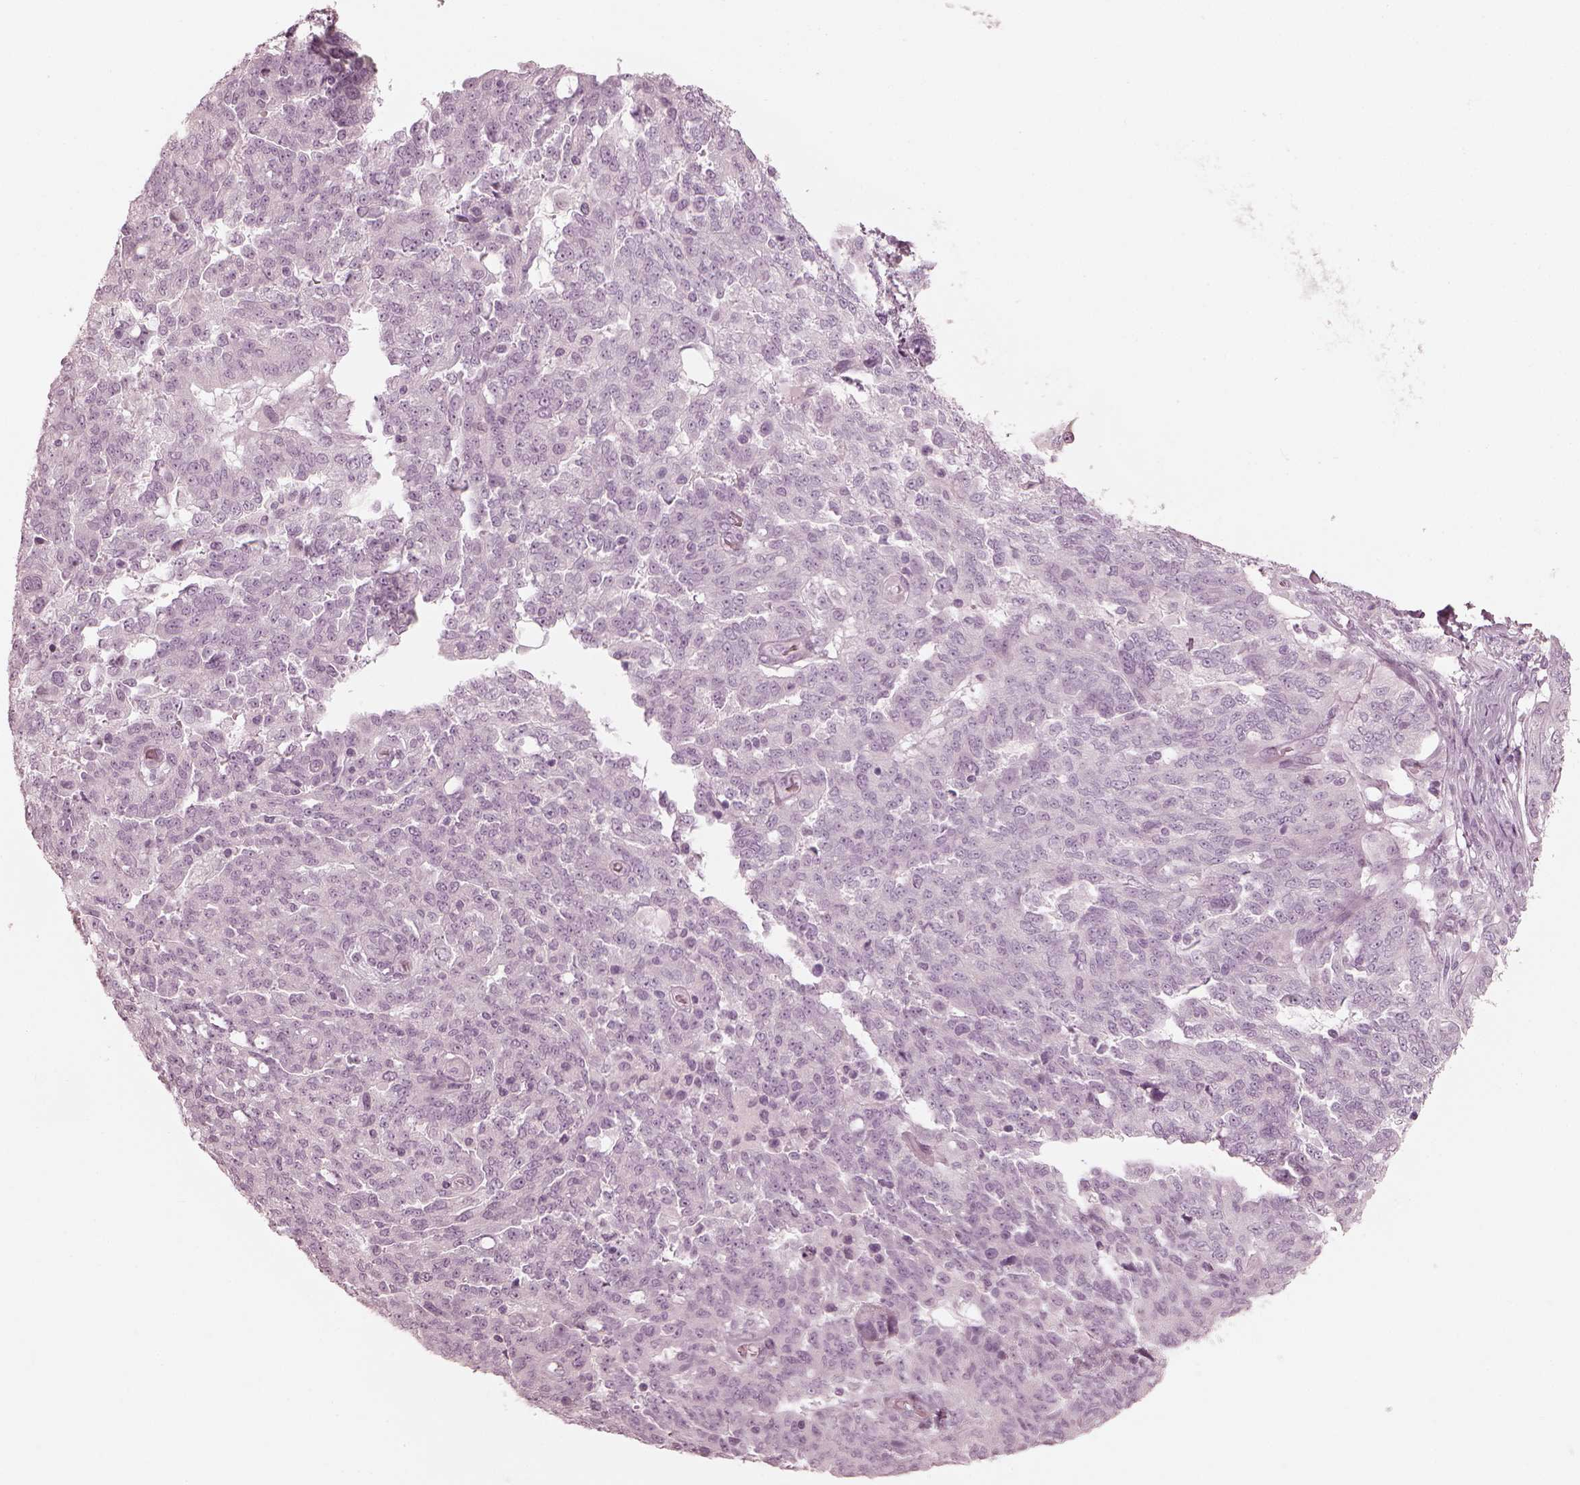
{"staining": {"intensity": "negative", "quantity": "none", "location": "none"}, "tissue": "ovarian cancer", "cell_type": "Tumor cells", "image_type": "cancer", "snomed": [{"axis": "morphology", "description": "Cystadenocarcinoma, serous, NOS"}, {"axis": "topography", "description": "Ovary"}], "caption": "Protein analysis of ovarian cancer displays no significant staining in tumor cells. The staining was performed using DAB to visualize the protein expression in brown, while the nuclei were stained in blue with hematoxylin (Magnification: 20x).", "gene": "SAXO2", "patient": {"sex": "female", "age": 67}}